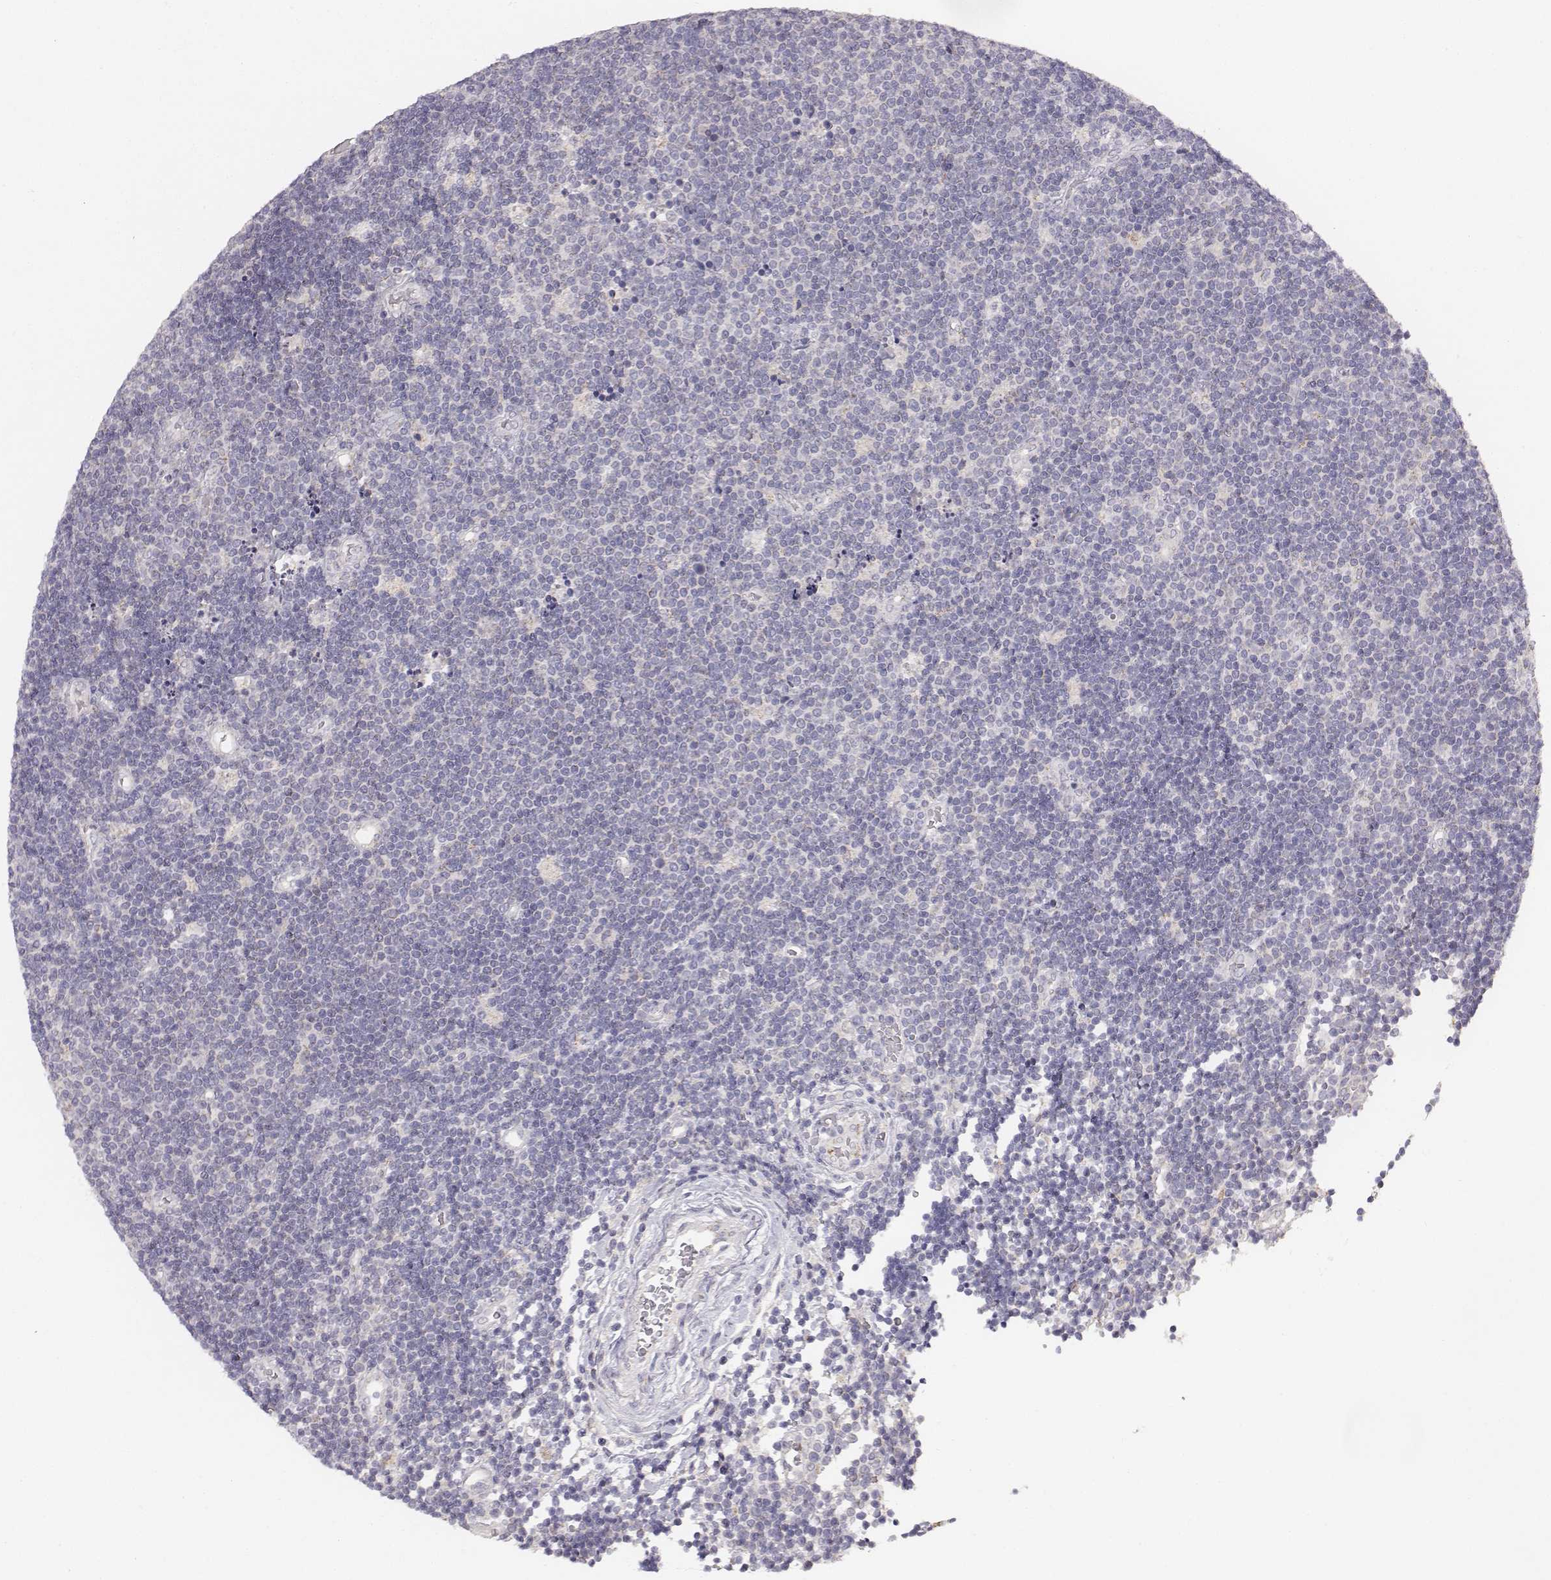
{"staining": {"intensity": "negative", "quantity": "none", "location": "none"}, "tissue": "lymphoma", "cell_type": "Tumor cells", "image_type": "cancer", "snomed": [{"axis": "morphology", "description": "Malignant lymphoma, non-Hodgkin's type, Low grade"}, {"axis": "topography", "description": "Brain"}], "caption": "Tumor cells are negative for brown protein staining in lymphoma.", "gene": "ABCD3", "patient": {"sex": "female", "age": 66}}